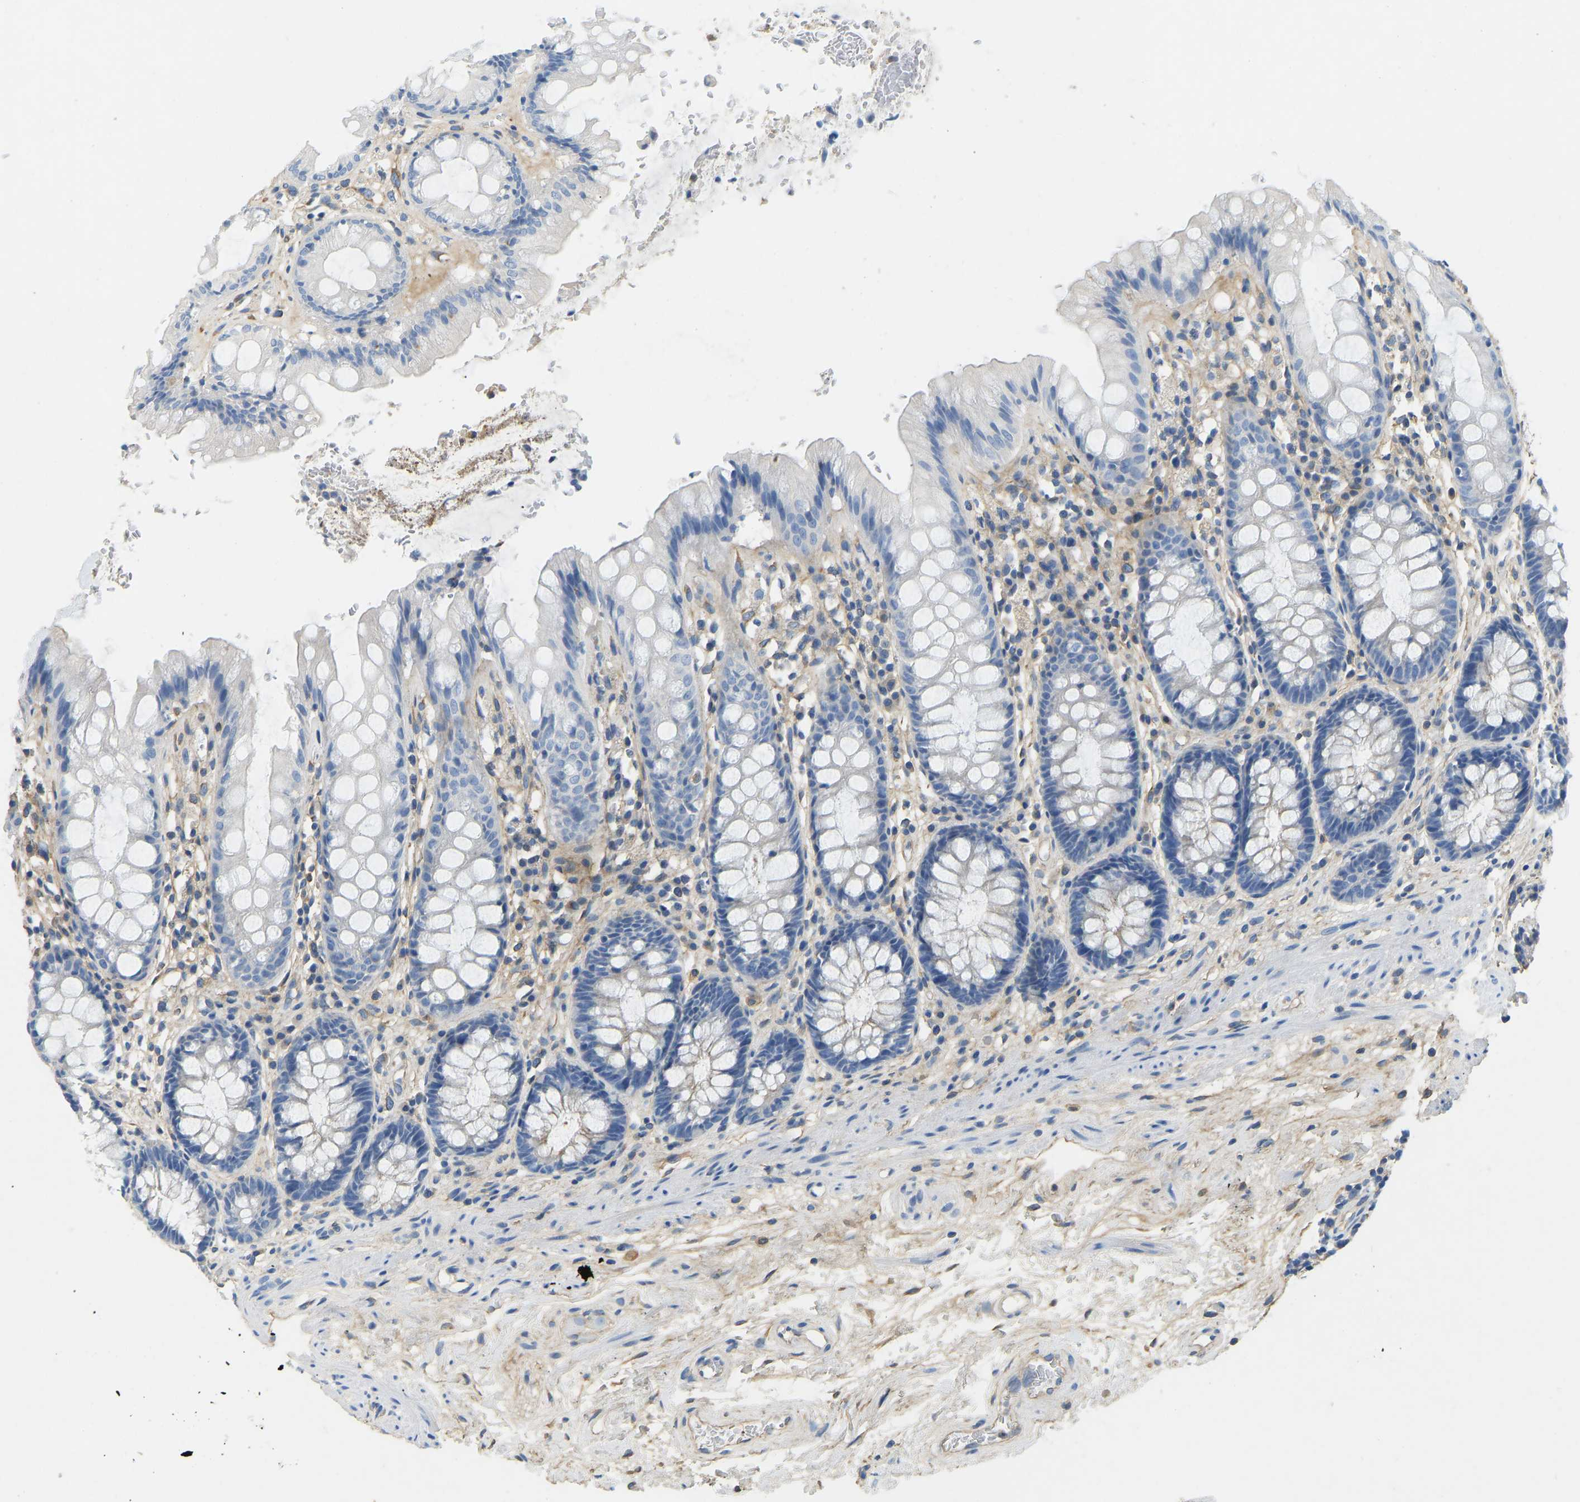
{"staining": {"intensity": "negative", "quantity": "none", "location": "none"}, "tissue": "rectum", "cell_type": "Glandular cells", "image_type": "normal", "snomed": [{"axis": "morphology", "description": "Normal tissue, NOS"}, {"axis": "topography", "description": "Rectum"}], "caption": "Immunohistochemistry image of benign human rectum stained for a protein (brown), which demonstrates no staining in glandular cells.", "gene": "TECTA", "patient": {"sex": "male", "age": 64}}